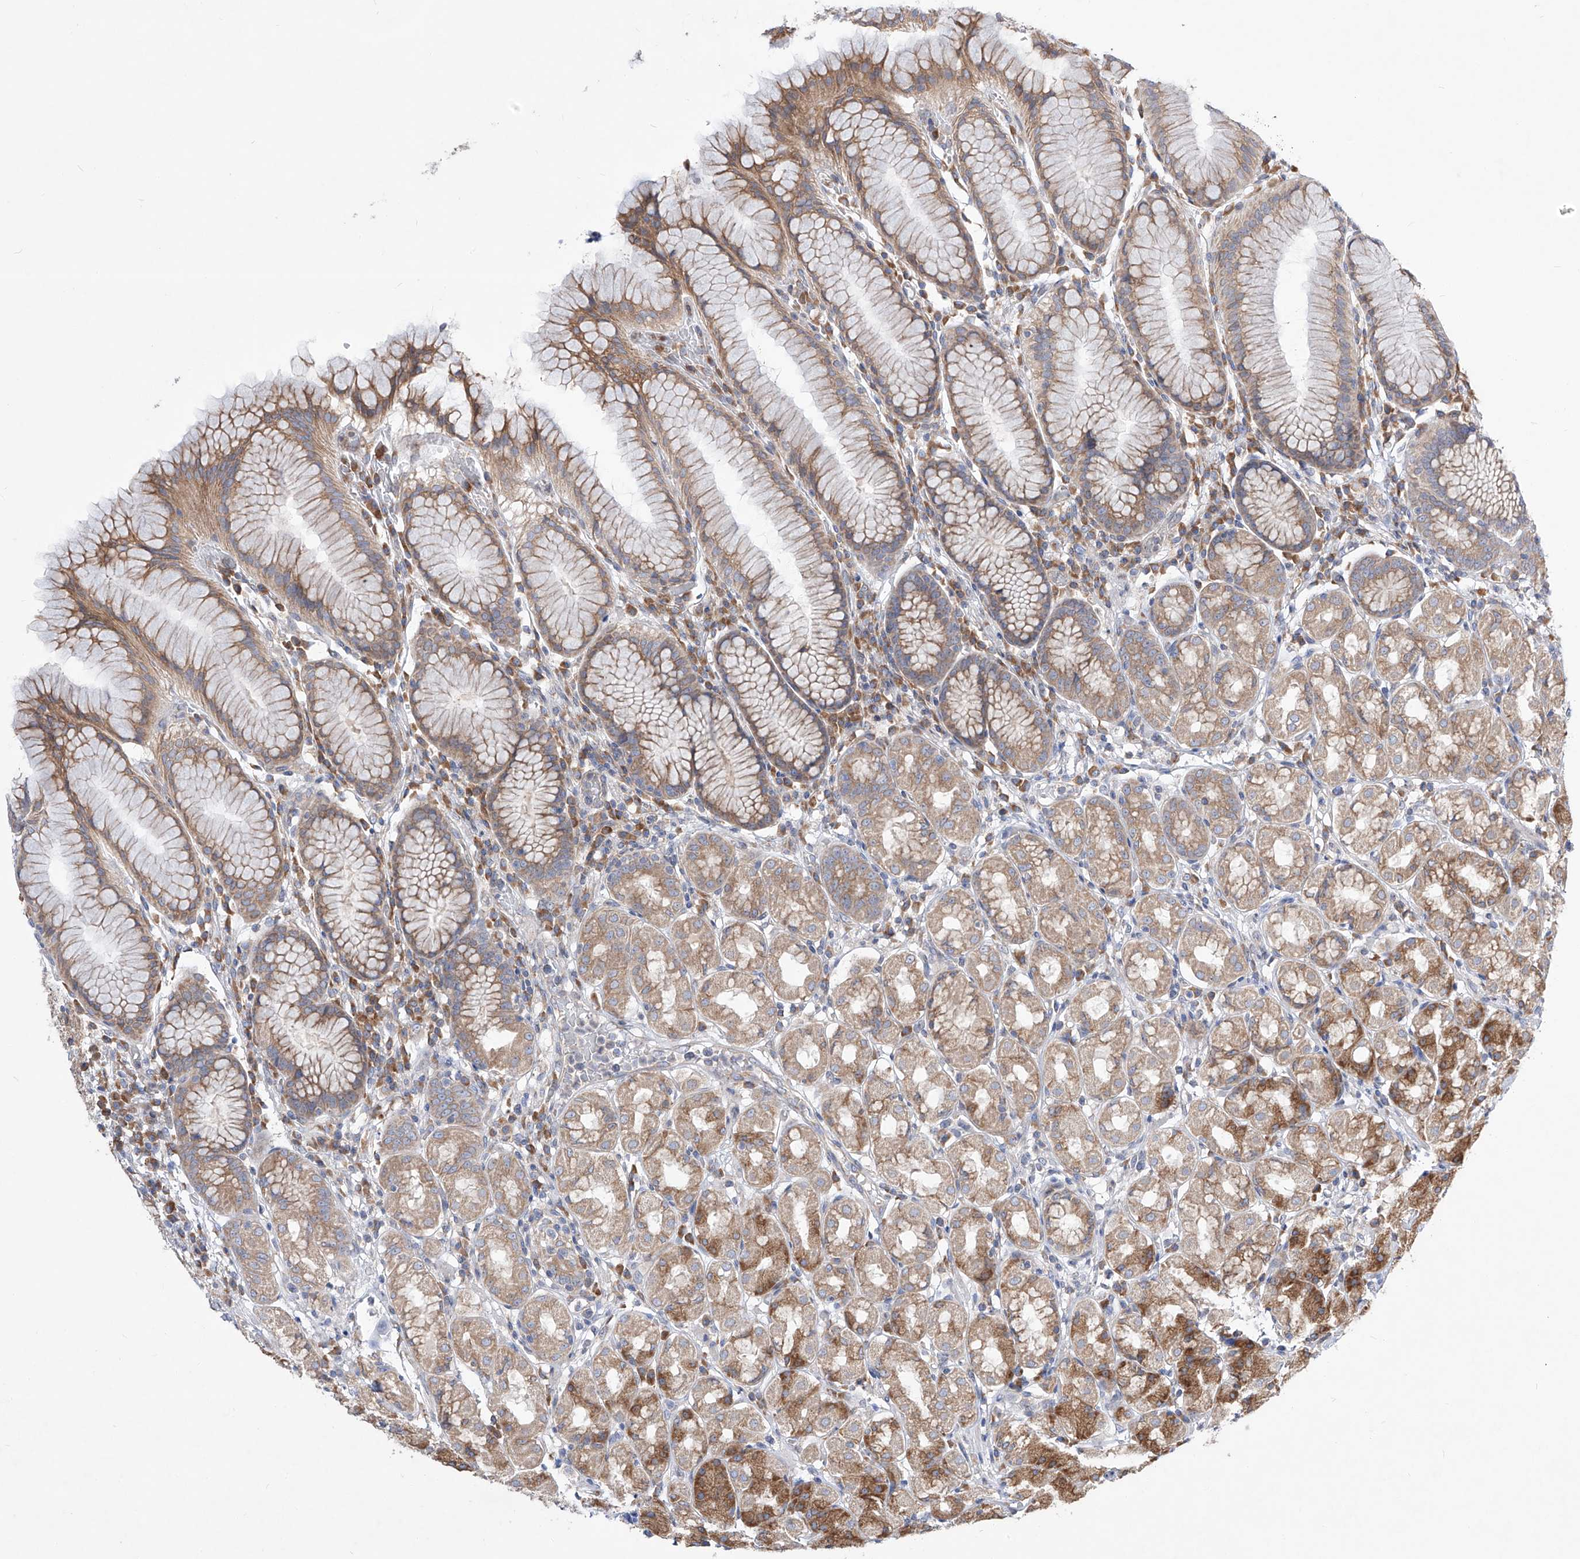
{"staining": {"intensity": "moderate", "quantity": ">75%", "location": "cytoplasmic/membranous"}, "tissue": "stomach", "cell_type": "Glandular cells", "image_type": "normal", "snomed": [{"axis": "morphology", "description": "Normal tissue, NOS"}, {"axis": "topography", "description": "Stomach, lower"}], "caption": "This is a photomicrograph of immunohistochemistry staining of unremarkable stomach, which shows moderate positivity in the cytoplasmic/membranous of glandular cells.", "gene": "UFL1", "patient": {"sex": "female", "age": 56}}